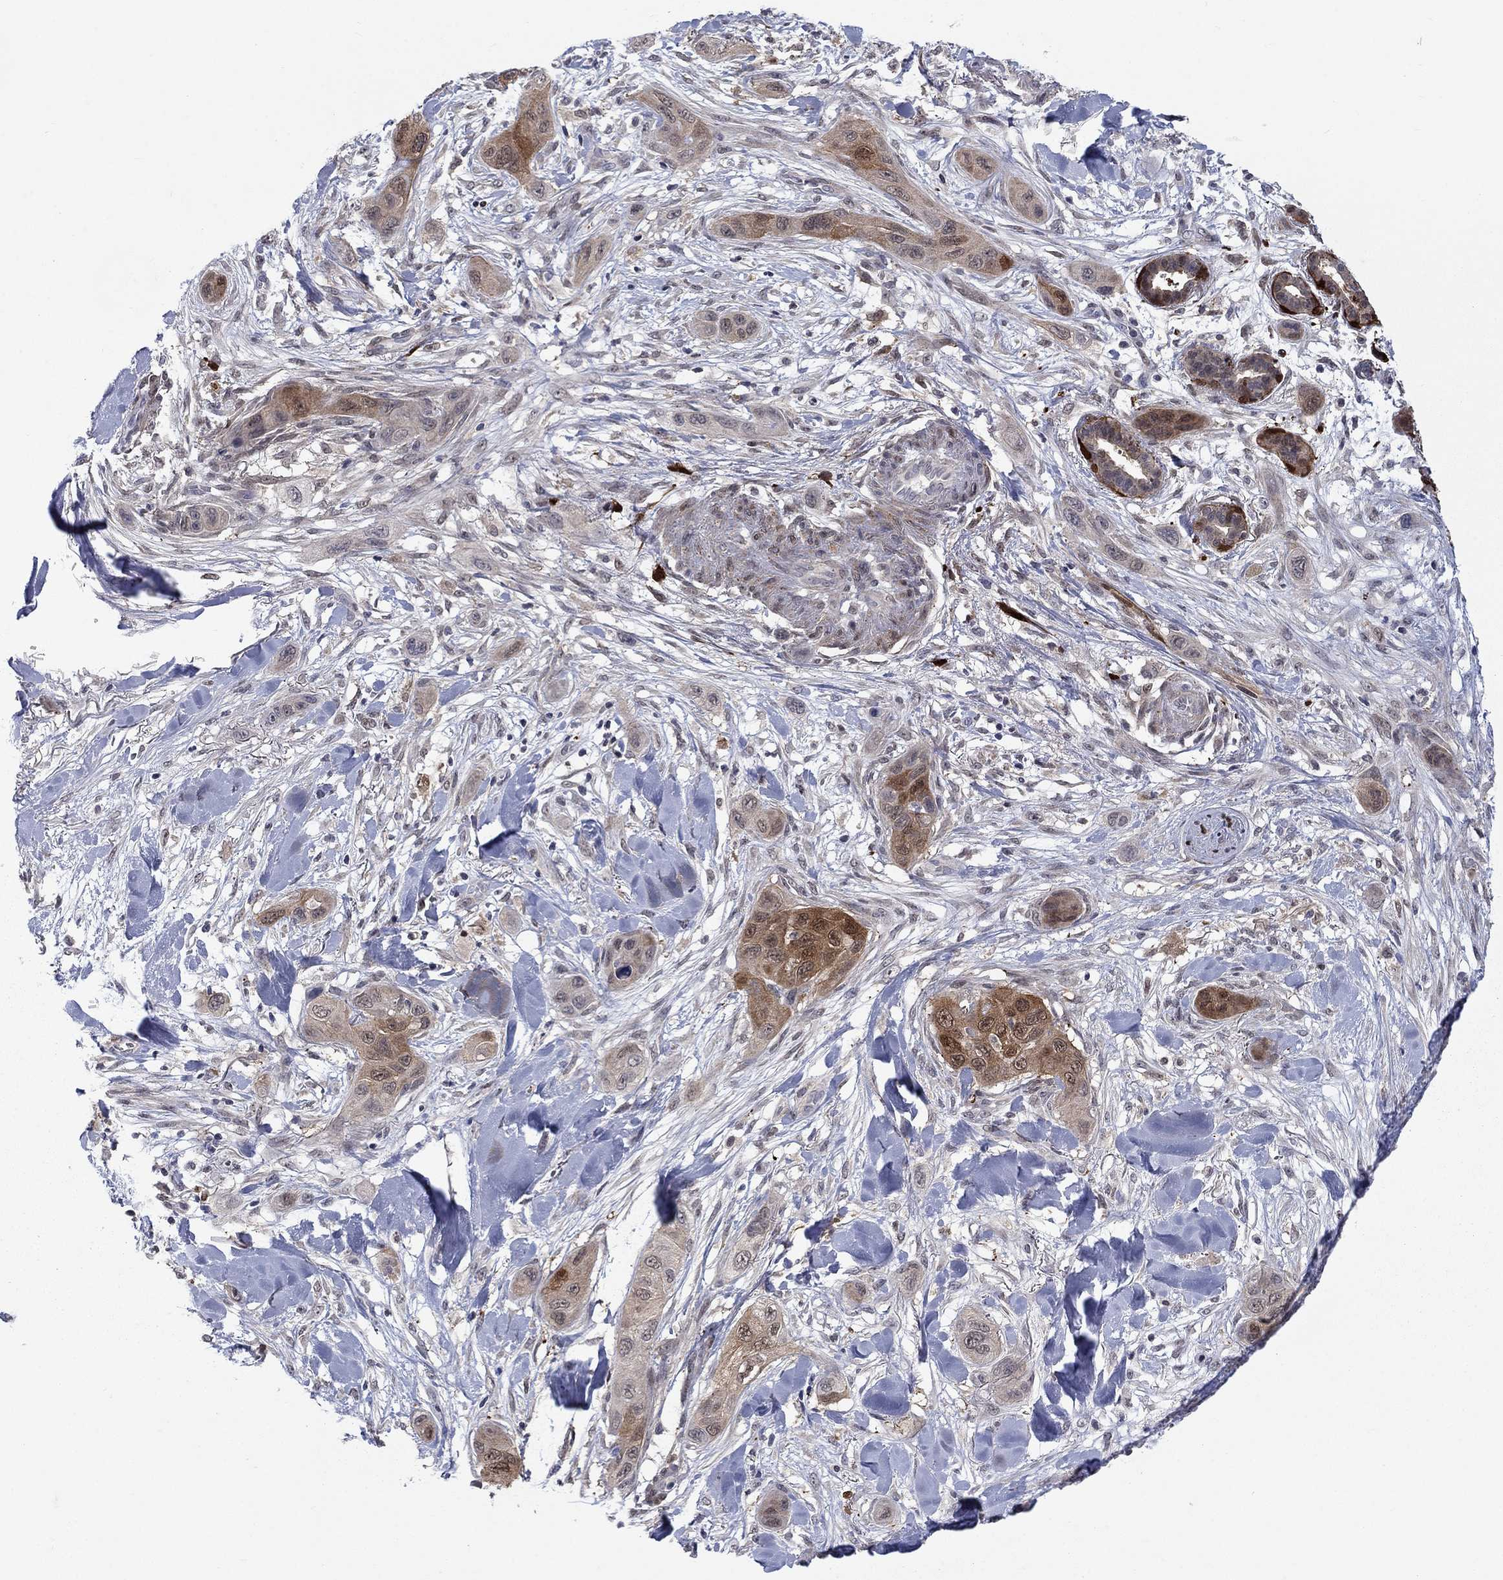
{"staining": {"intensity": "moderate", "quantity": "25%-75%", "location": "cytoplasmic/membranous,nuclear"}, "tissue": "skin cancer", "cell_type": "Tumor cells", "image_type": "cancer", "snomed": [{"axis": "morphology", "description": "Squamous cell carcinoma, NOS"}, {"axis": "topography", "description": "Skin"}], "caption": "Immunohistochemistry (IHC) histopathology image of neoplastic tissue: squamous cell carcinoma (skin) stained using immunohistochemistry (IHC) shows medium levels of moderate protein expression localized specifically in the cytoplasmic/membranous and nuclear of tumor cells, appearing as a cytoplasmic/membranous and nuclear brown color.", "gene": "CBR1", "patient": {"sex": "male", "age": 78}}